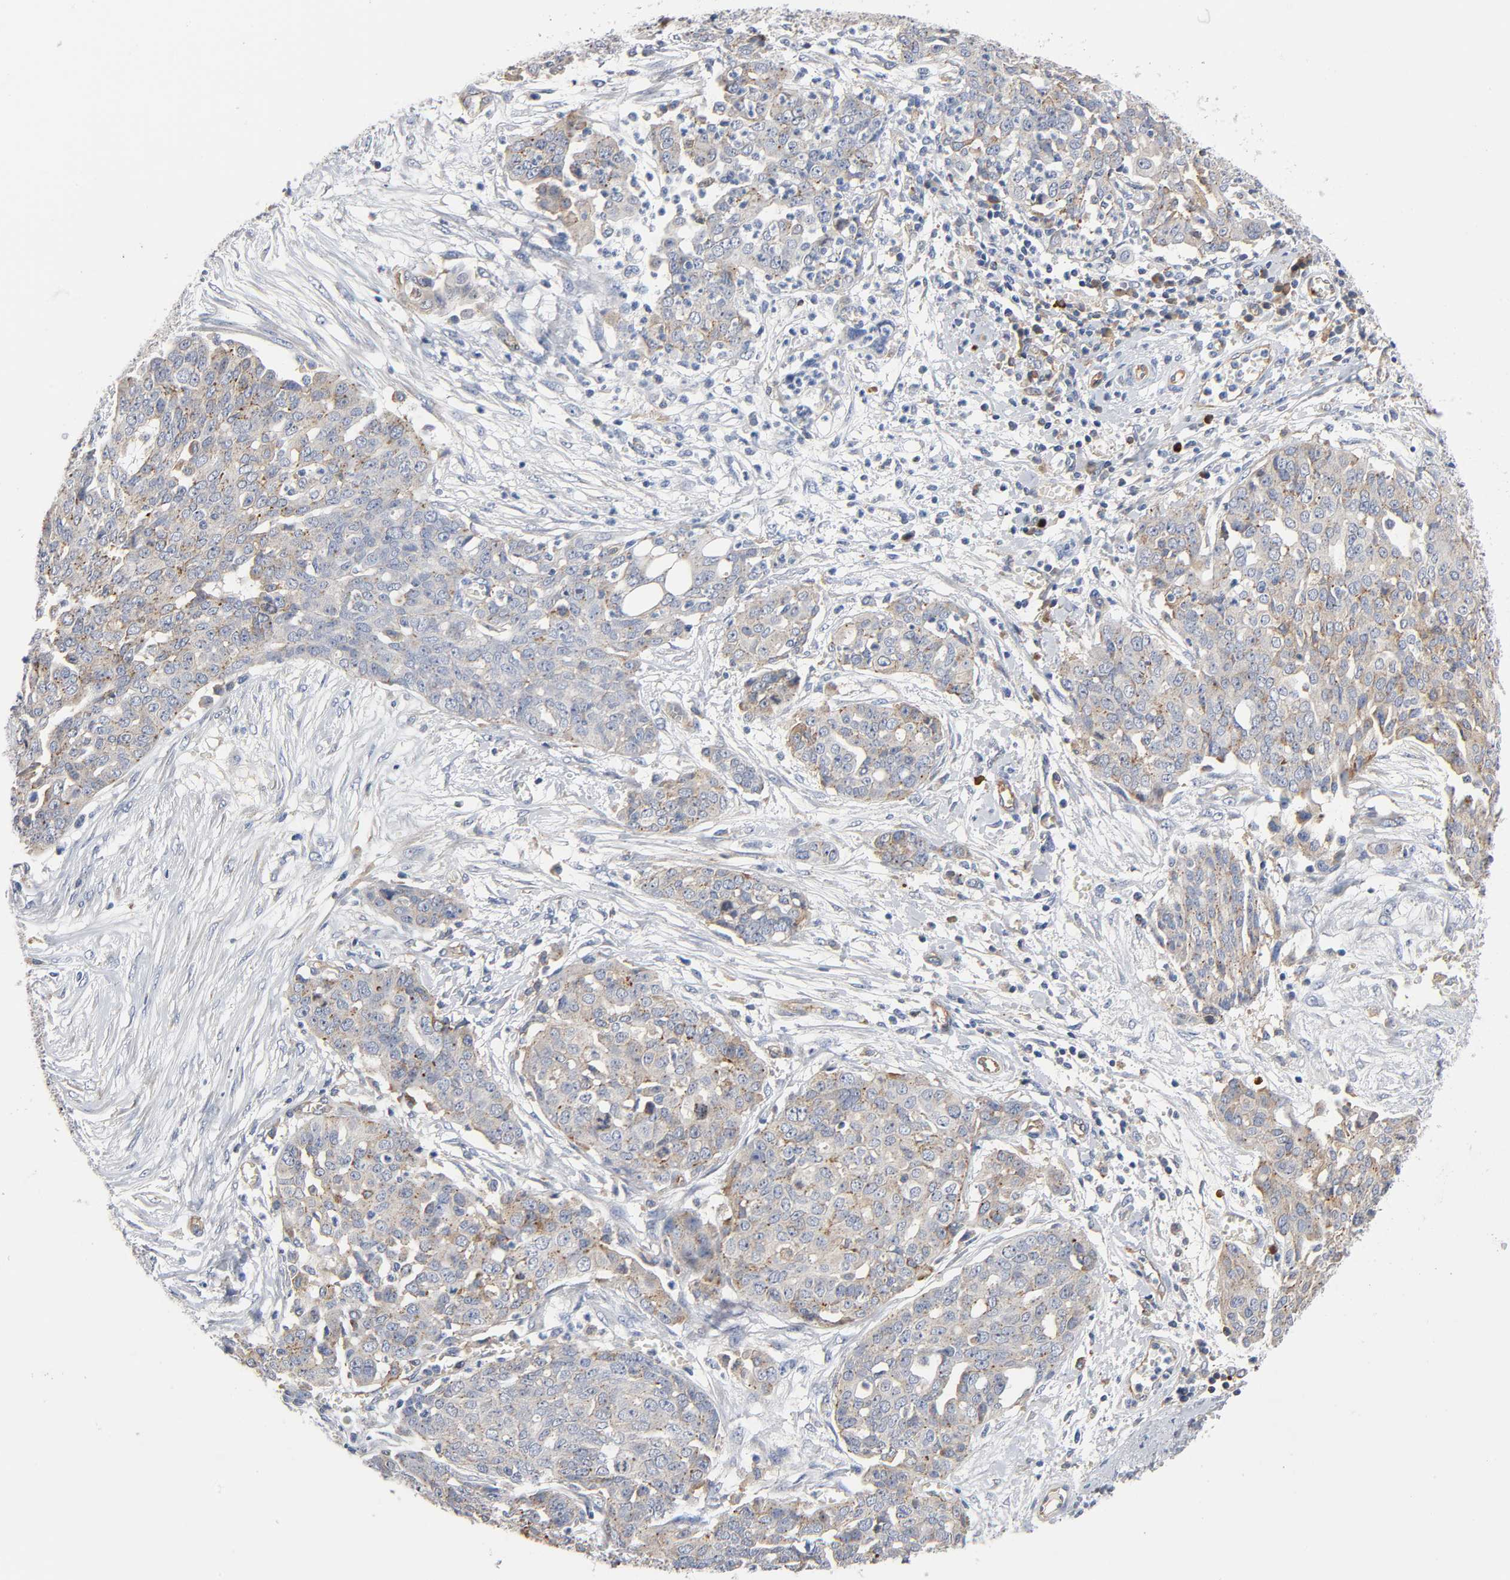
{"staining": {"intensity": "weak", "quantity": "25%-75%", "location": "cytoplasmic/membranous"}, "tissue": "ovarian cancer", "cell_type": "Tumor cells", "image_type": "cancer", "snomed": [{"axis": "morphology", "description": "Cystadenocarcinoma, serous, NOS"}, {"axis": "topography", "description": "Soft tissue"}, {"axis": "topography", "description": "Ovary"}], "caption": "Immunohistochemistry (IHC) staining of ovarian cancer, which demonstrates low levels of weak cytoplasmic/membranous staining in about 25%-75% of tumor cells indicating weak cytoplasmic/membranous protein staining. The staining was performed using DAB (brown) for protein detection and nuclei were counterstained in hematoxylin (blue).", "gene": "CD2AP", "patient": {"sex": "female", "age": 57}}